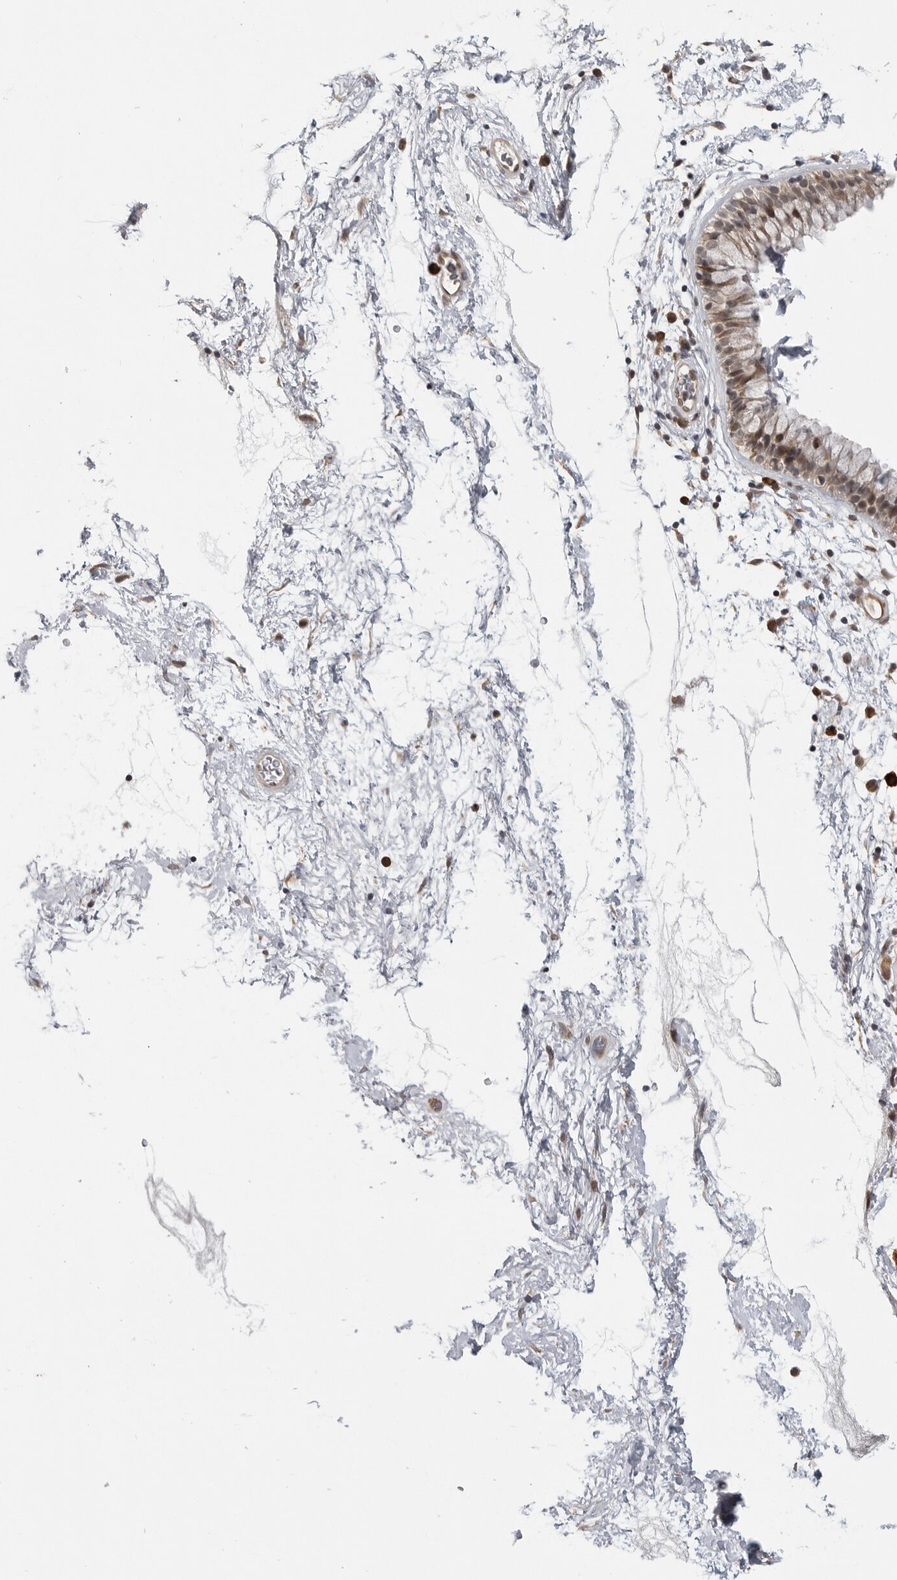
{"staining": {"intensity": "weak", "quantity": ">75%", "location": "cytoplasmic/membranous,nuclear"}, "tissue": "nasopharynx", "cell_type": "Respiratory epithelial cells", "image_type": "normal", "snomed": [{"axis": "morphology", "description": "Normal tissue, NOS"}, {"axis": "morphology", "description": "Inflammation, NOS"}, {"axis": "topography", "description": "Nasopharynx"}], "caption": "Weak cytoplasmic/membranous,nuclear expression for a protein is seen in about >75% of respiratory epithelial cells of benign nasopharynx using IHC.", "gene": "CEP295NL", "patient": {"sex": "male", "age": 48}}